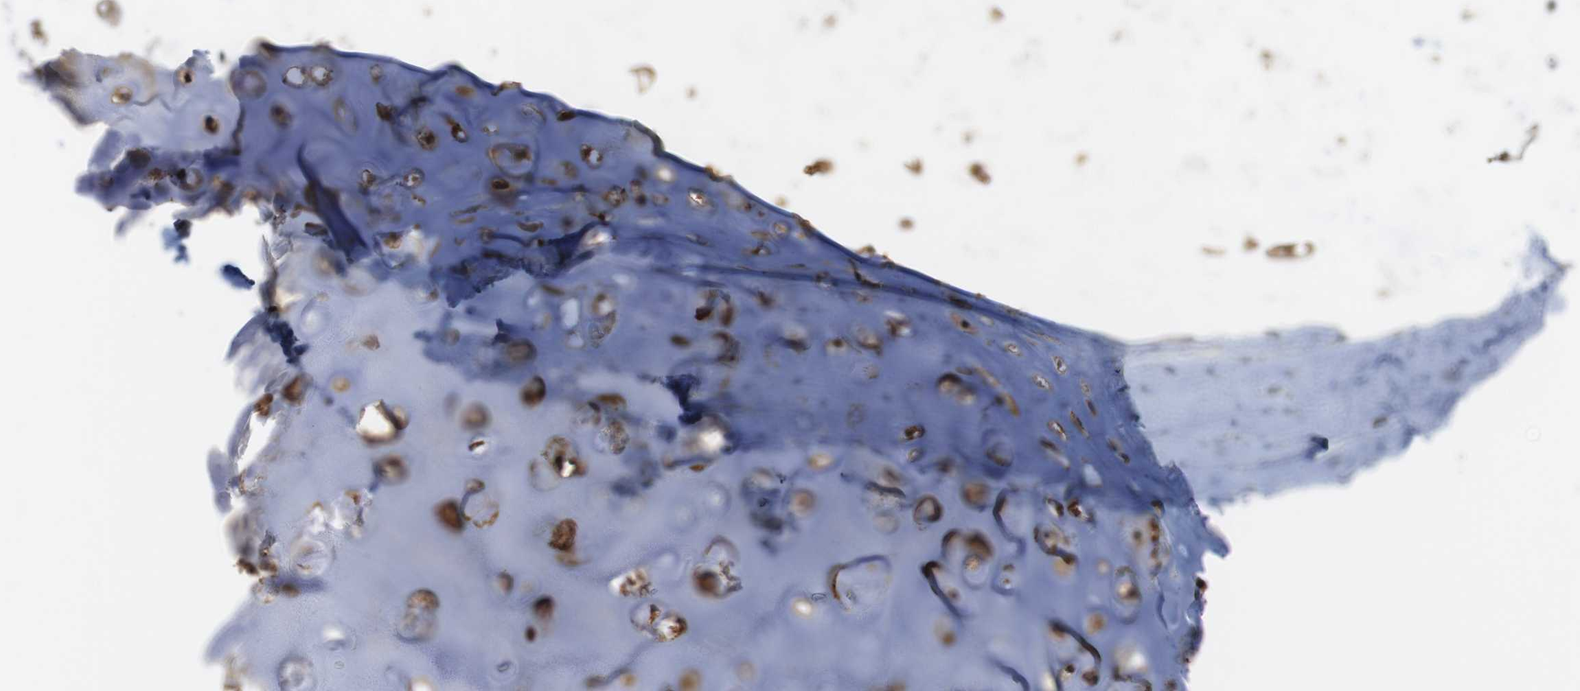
{"staining": {"intensity": "strong", "quantity": ">75%", "location": "cytoplasmic/membranous"}, "tissue": "adipose tissue", "cell_type": "Adipocytes", "image_type": "normal", "snomed": [{"axis": "morphology", "description": "Normal tissue, NOS"}, {"axis": "topography", "description": "Cartilage tissue"}, {"axis": "topography", "description": "Bronchus"}], "caption": "Immunohistochemical staining of unremarkable human adipose tissue reveals strong cytoplasmic/membranous protein staining in approximately >75% of adipocytes. The staining is performed using DAB brown chromogen to label protein expression. The nuclei are counter-stained blue using hematoxylin.", "gene": "SSR3", "patient": {"sex": "female", "age": 73}}